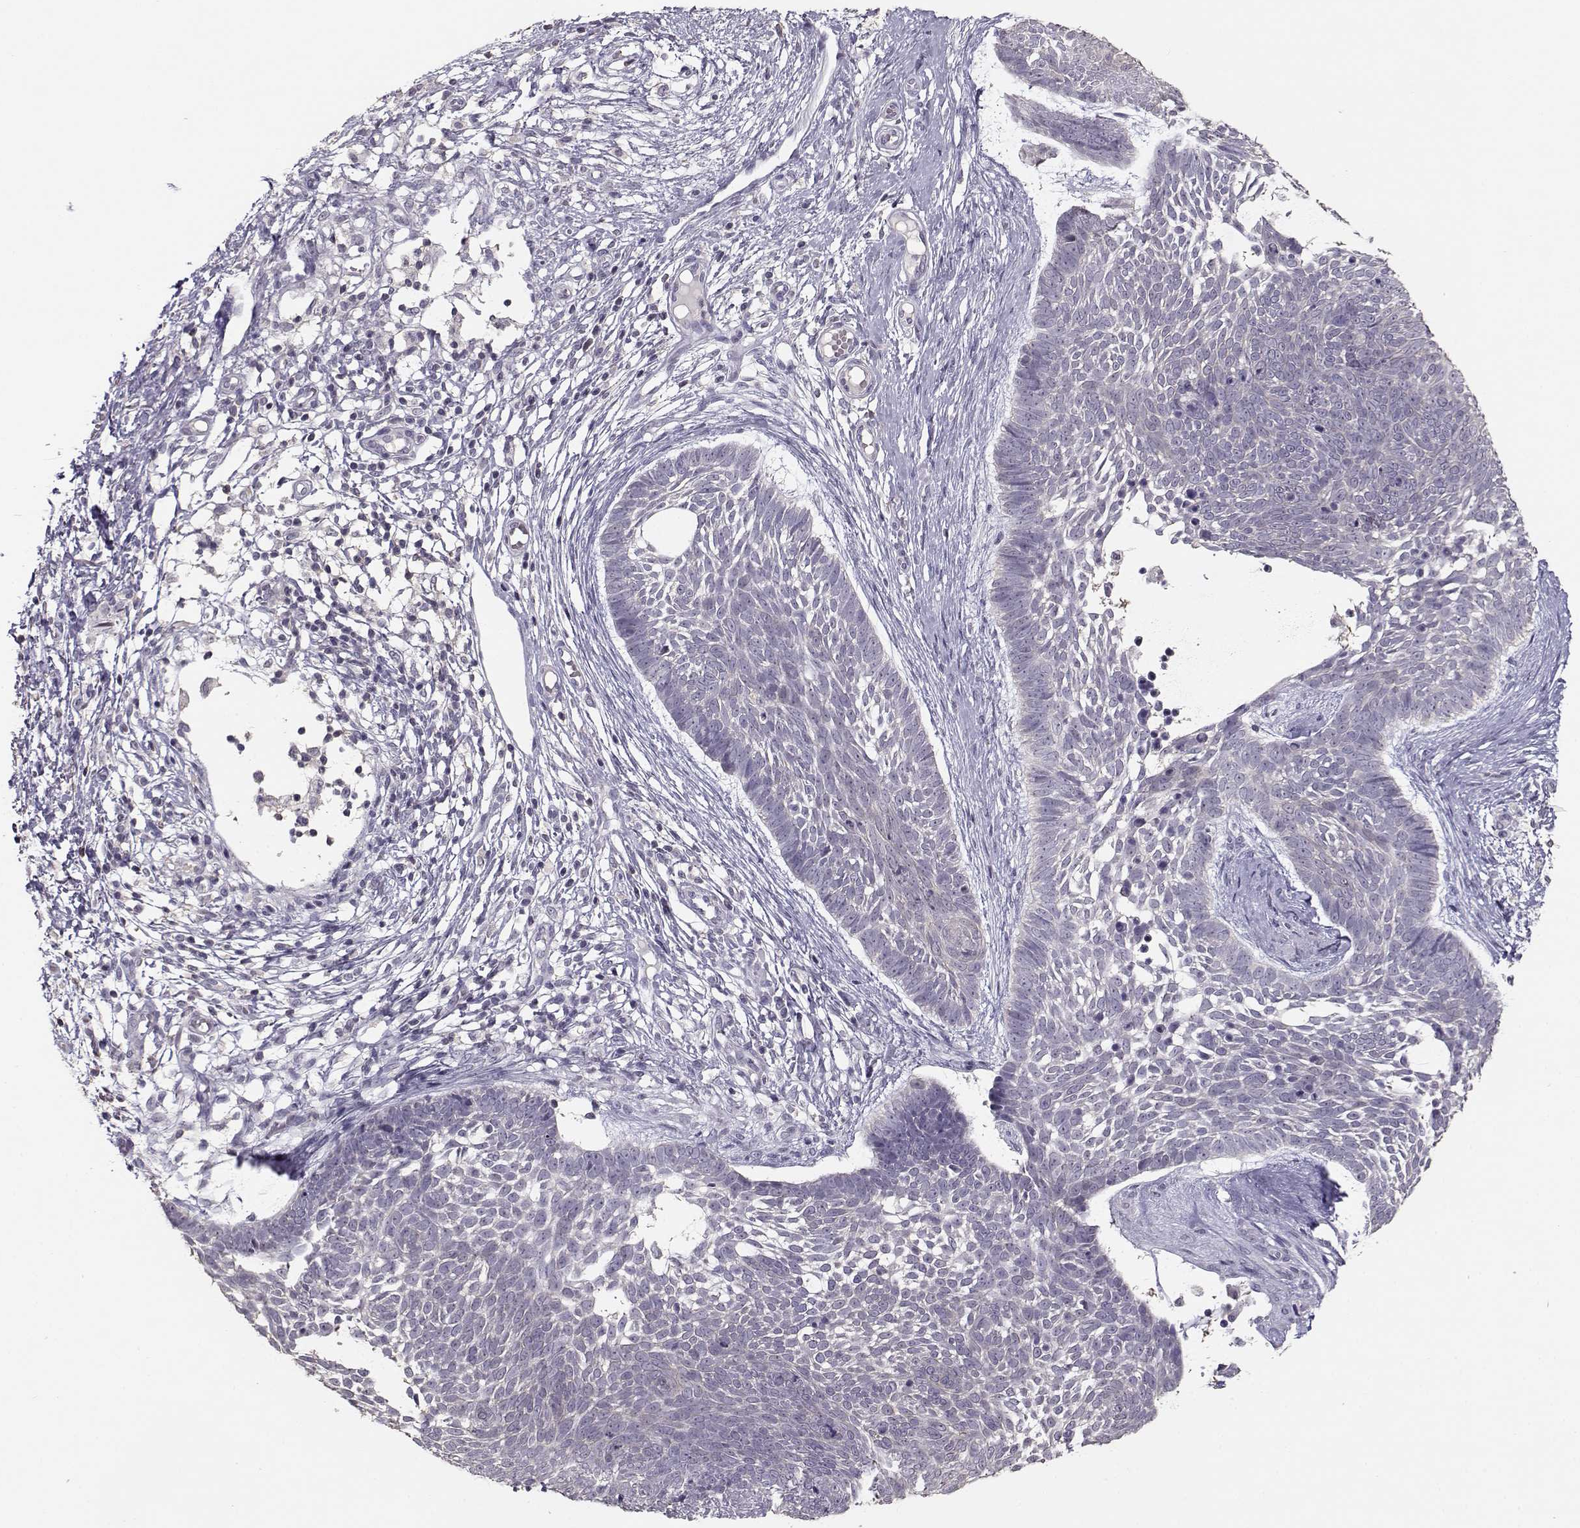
{"staining": {"intensity": "negative", "quantity": "none", "location": "none"}, "tissue": "skin cancer", "cell_type": "Tumor cells", "image_type": "cancer", "snomed": [{"axis": "morphology", "description": "Basal cell carcinoma"}, {"axis": "topography", "description": "Skin"}], "caption": "Immunohistochemistry (IHC) histopathology image of neoplastic tissue: human basal cell carcinoma (skin) stained with DAB (3,3'-diaminobenzidine) reveals no significant protein positivity in tumor cells.", "gene": "UROC1", "patient": {"sex": "male", "age": 85}}